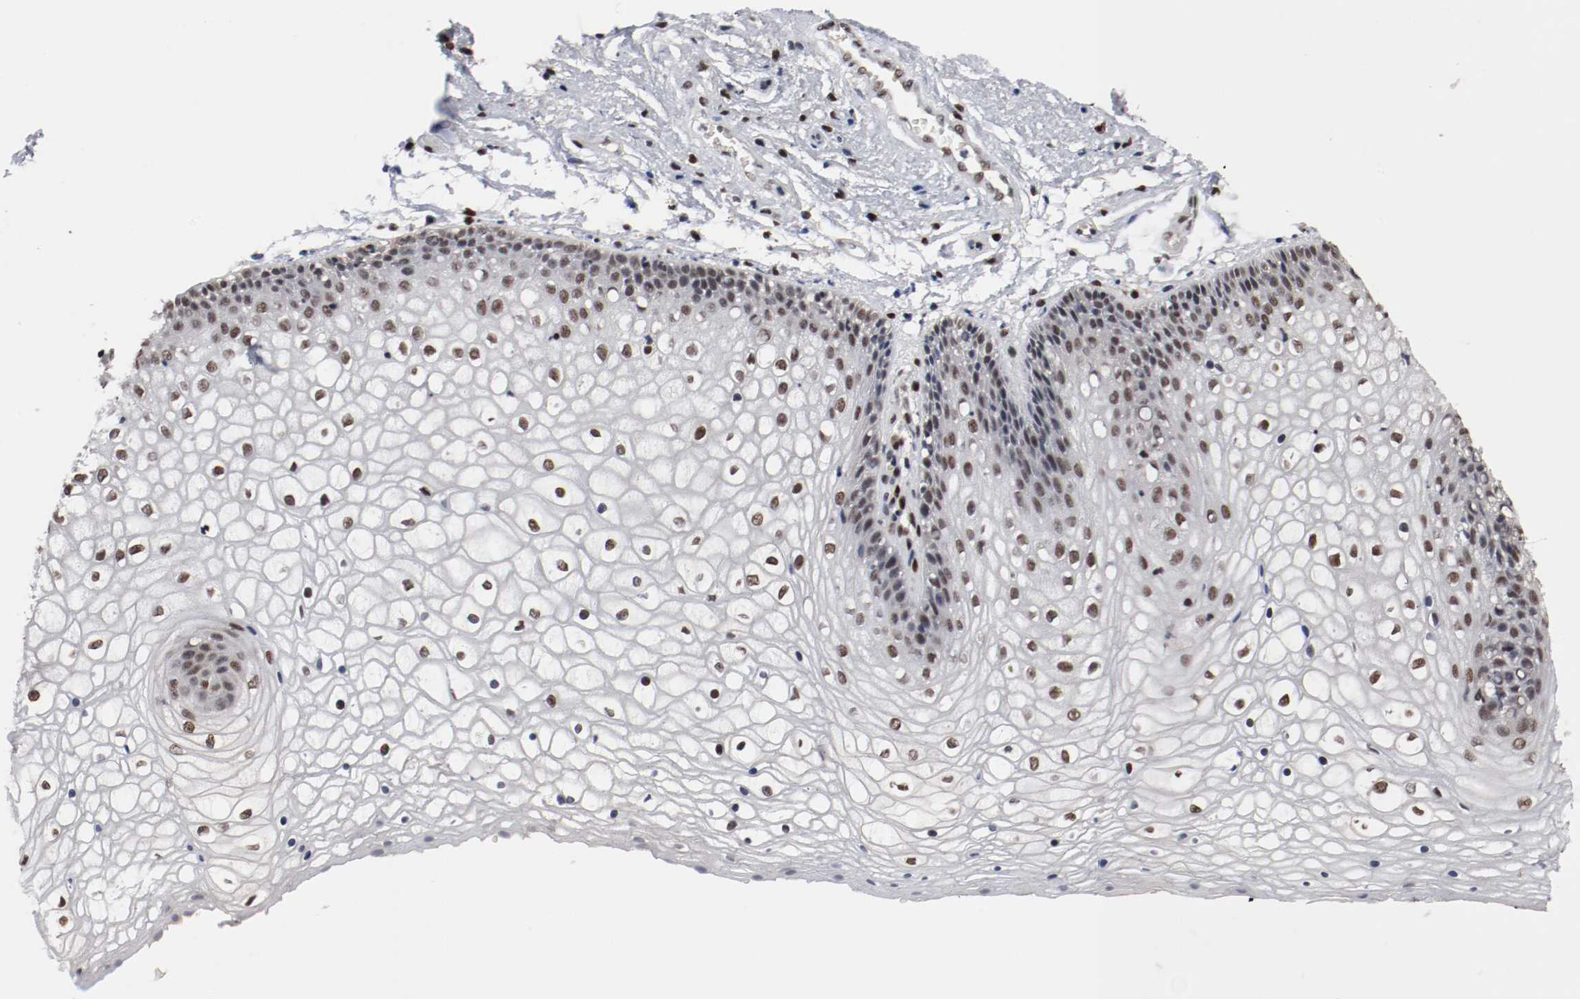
{"staining": {"intensity": "strong", "quantity": ">75%", "location": "nuclear"}, "tissue": "vagina", "cell_type": "Squamous epithelial cells", "image_type": "normal", "snomed": [{"axis": "morphology", "description": "Normal tissue, NOS"}, {"axis": "topography", "description": "Vagina"}], "caption": "Immunohistochemistry (IHC) of unremarkable human vagina demonstrates high levels of strong nuclear staining in about >75% of squamous epithelial cells.", "gene": "MEF2D", "patient": {"sex": "female", "age": 34}}